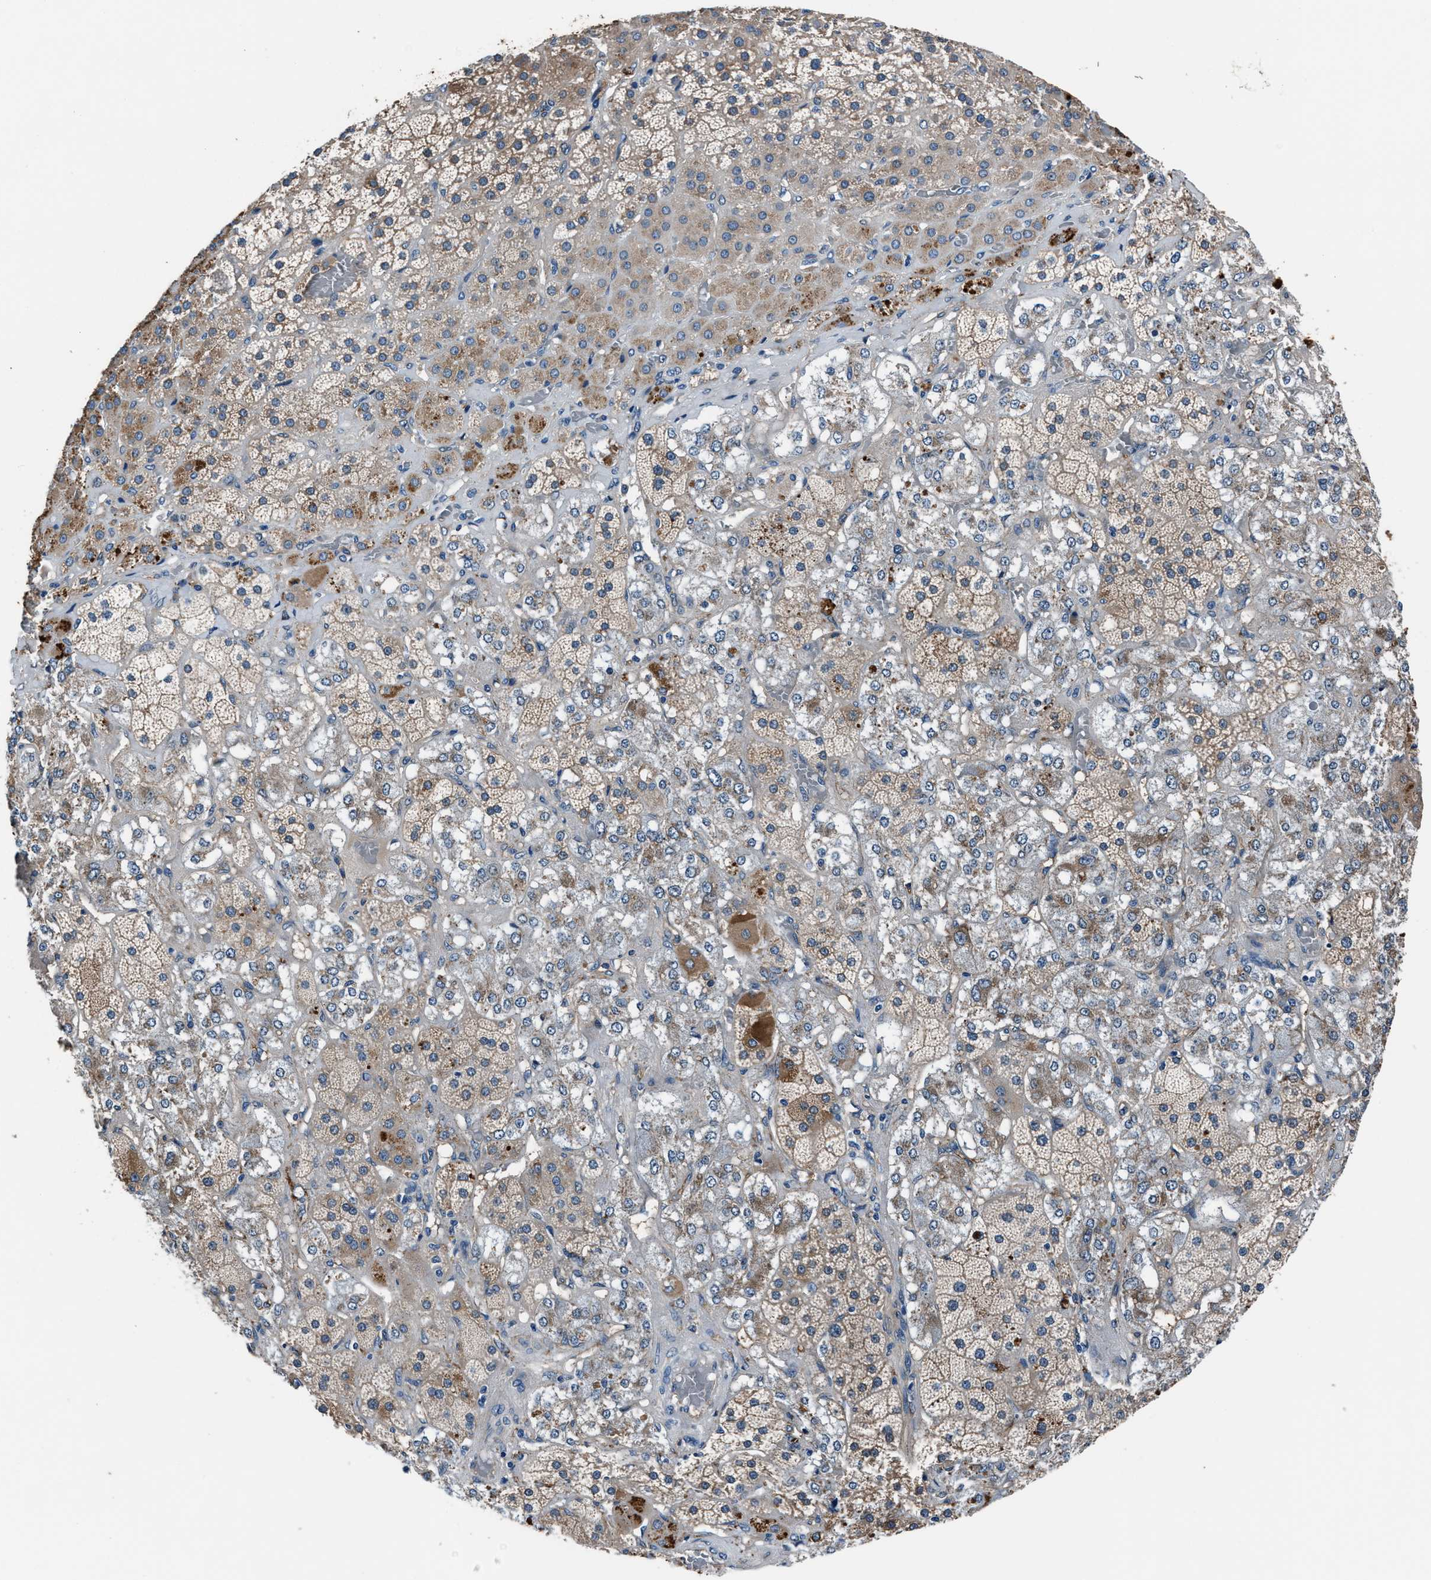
{"staining": {"intensity": "moderate", "quantity": ">75%", "location": "cytoplasmic/membranous"}, "tissue": "adrenal gland", "cell_type": "Glandular cells", "image_type": "normal", "snomed": [{"axis": "morphology", "description": "Normal tissue, NOS"}, {"axis": "topography", "description": "Adrenal gland"}], "caption": "Adrenal gland stained with DAB IHC shows medium levels of moderate cytoplasmic/membranous staining in approximately >75% of glandular cells.", "gene": "PRTFDC1", "patient": {"sex": "male", "age": 57}}